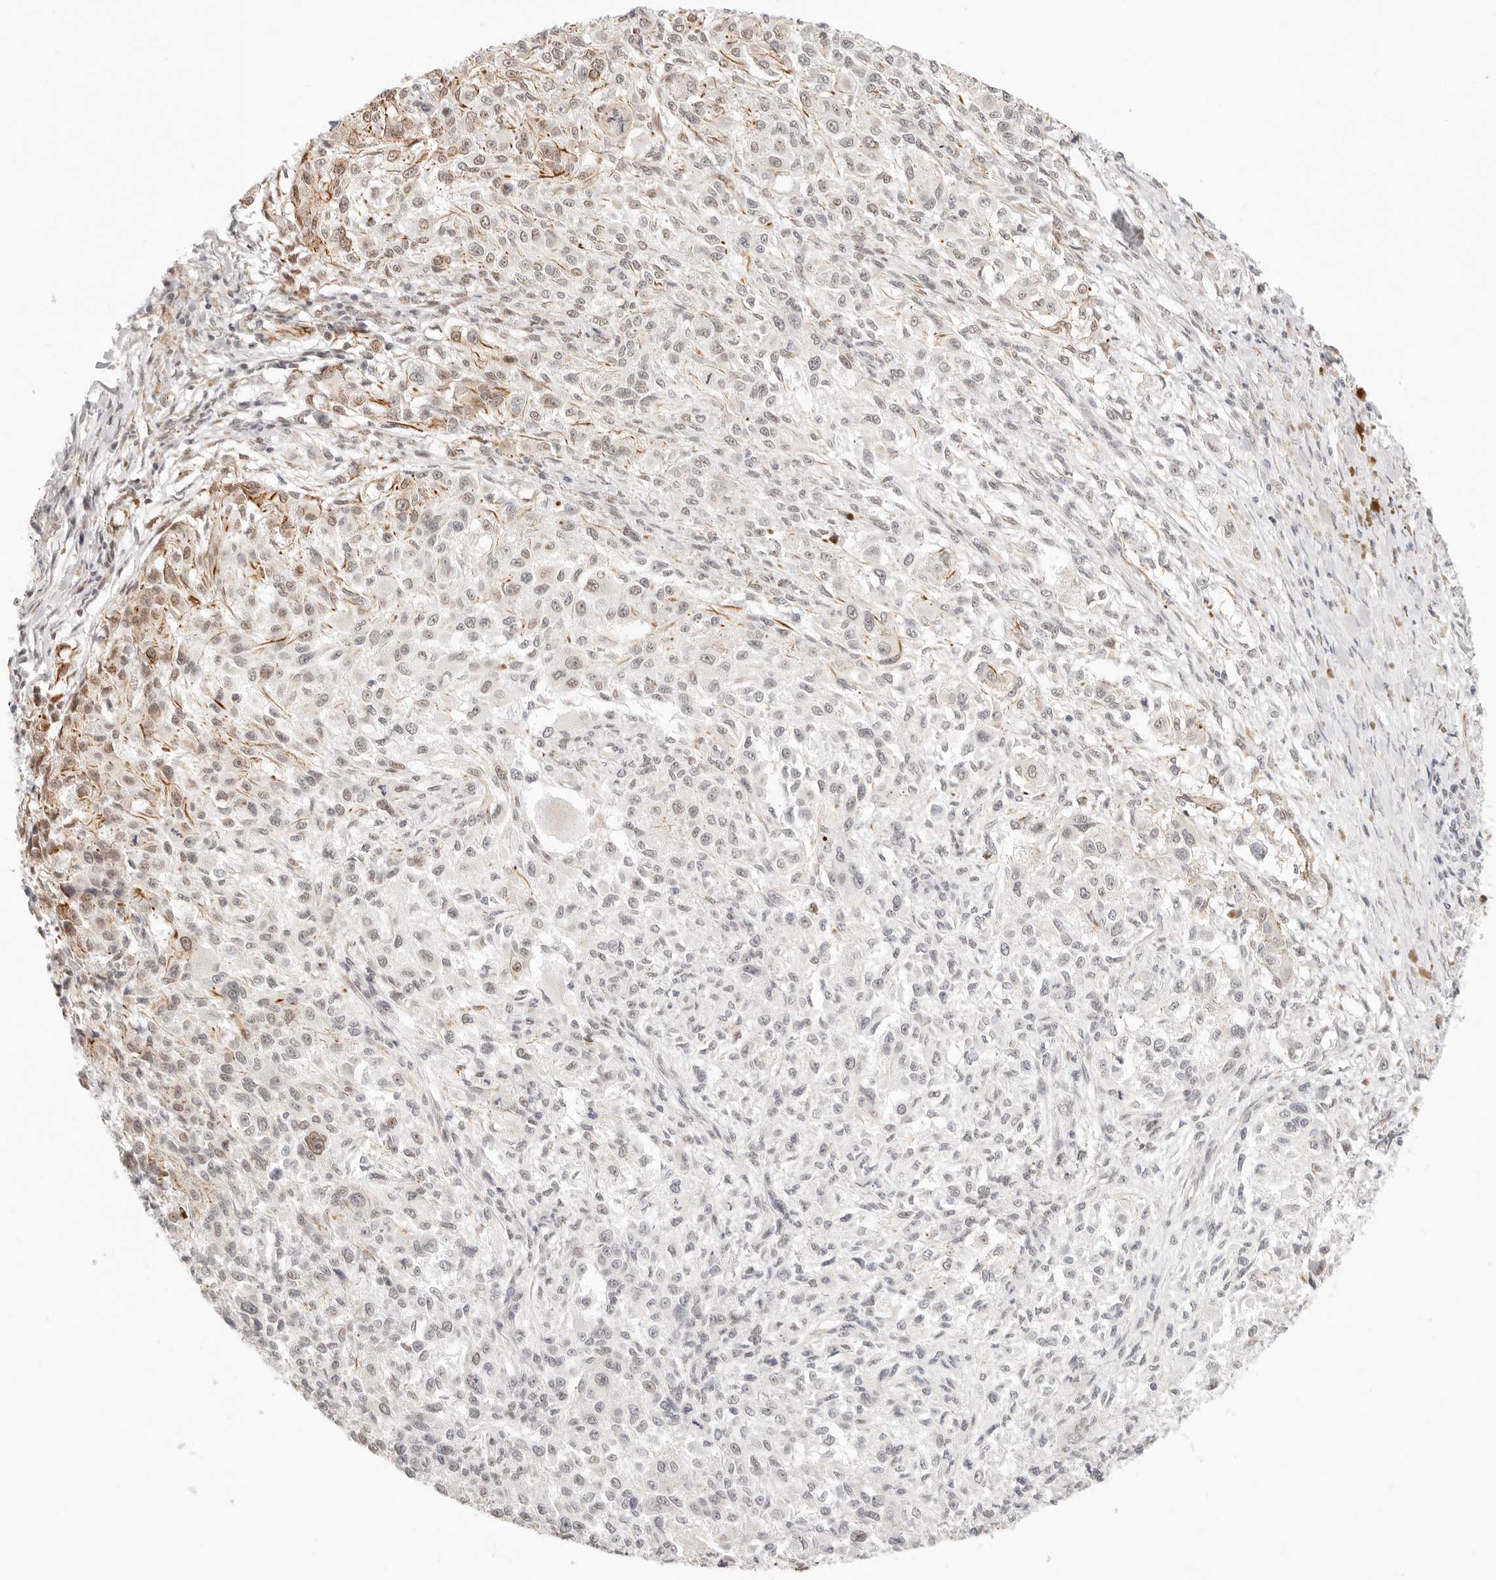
{"staining": {"intensity": "weak", "quantity": "<25%", "location": "nuclear"}, "tissue": "melanoma", "cell_type": "Tumor cells", "image_type": "cancer", "snomed": [{"axis": "morphology", "description": "Necrosis, NOS"}, {"axis": "morphology", "description": "Malignant melanoma, NOS"}, {"axis": "topography", "description": "Skin"}], "caption": "This is an IHC photomicrograph of malignant melanoma. There is no expression in tumor cells.", "gene": "ZC3H11A", "patient": {"sex": "female", "age": 87}}